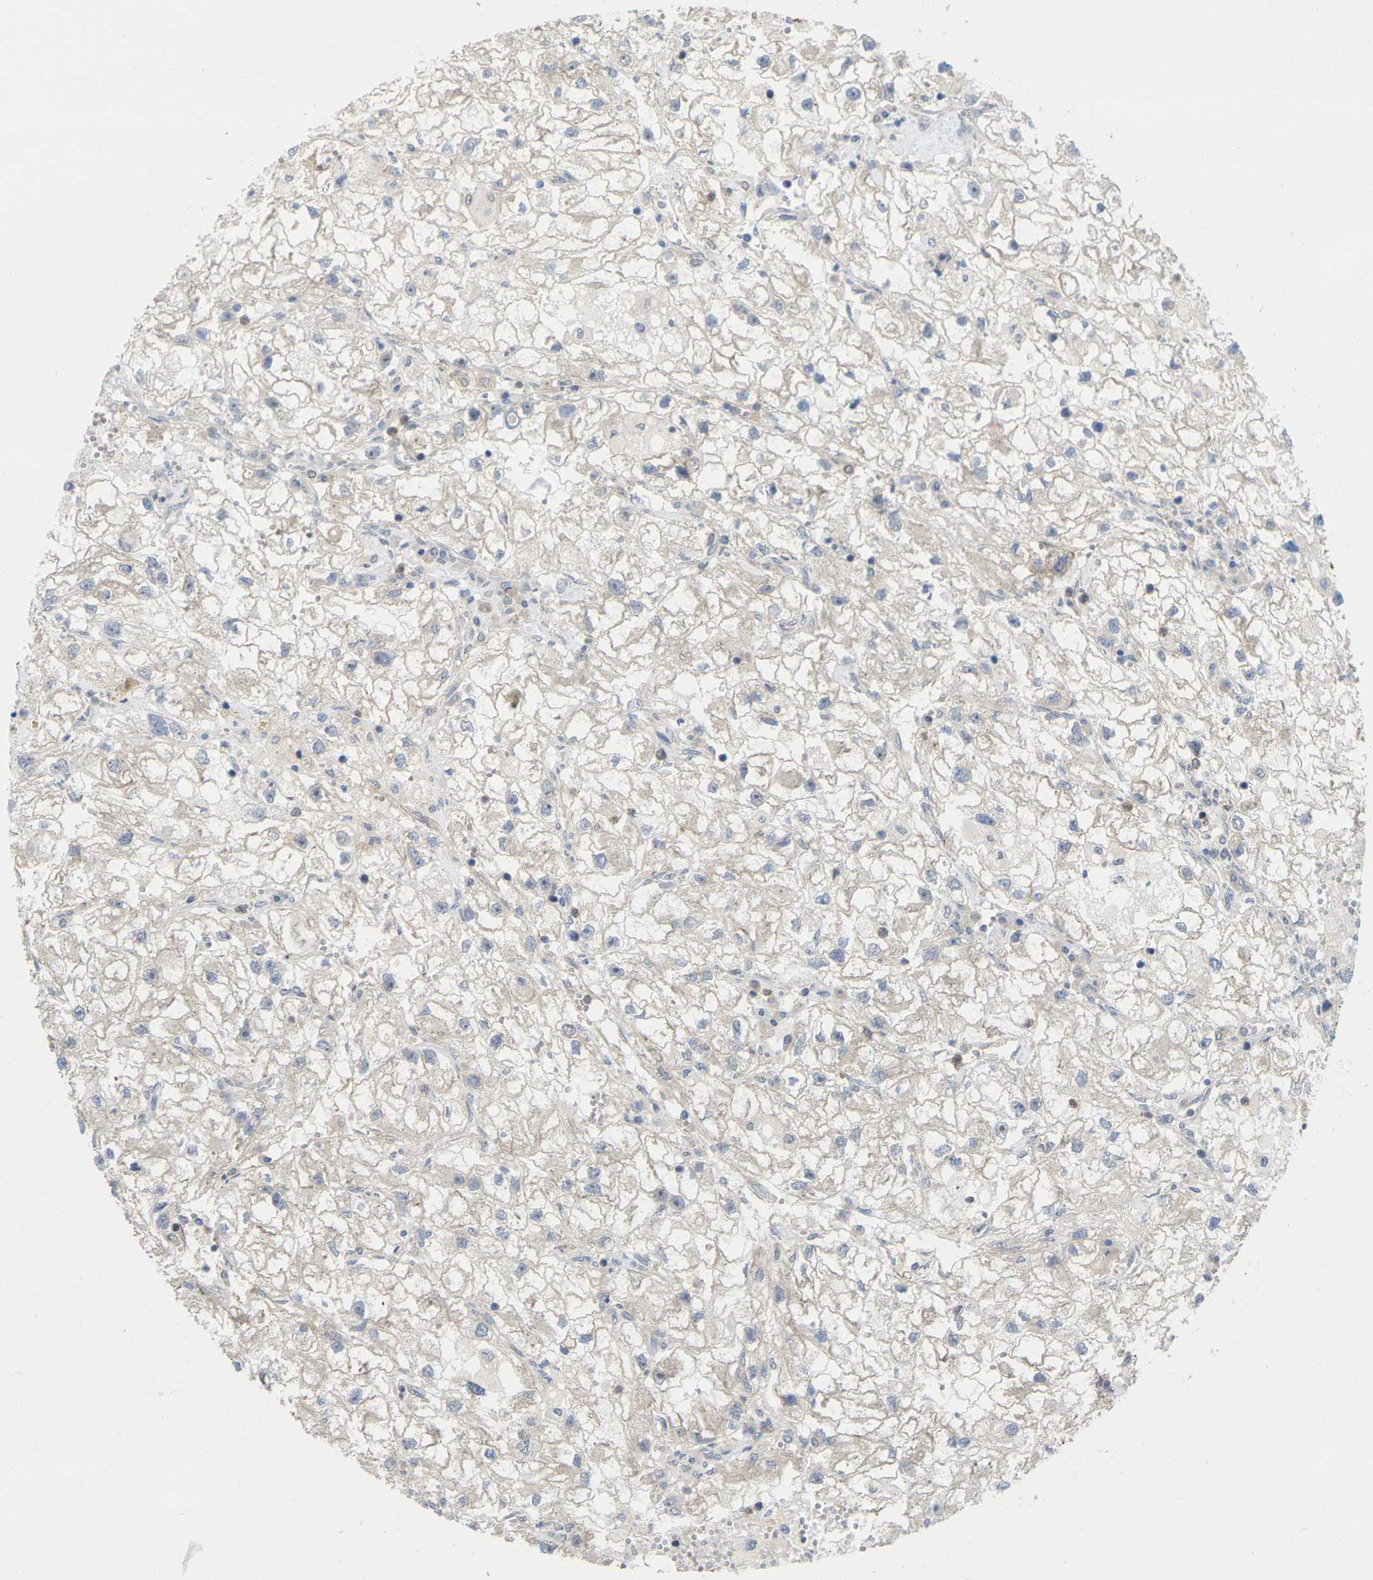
{"staining": {"intensity": "negative", "quantity": "none", "location": "none"}, "tissue": "renal cancer", "cell_type": "Tumor cells", "image_type": "cancer", "snomed": [{"axis": "morphology", "description": "Adenocarcinoma, NOS"}, {"axis": "topography", "description": "Kidney"}], "caption": "Tumor cells are negative for protein expression in human renal cancer.", "gene": "TIAM1", "patient": {"sex": "female", "age": 70}}